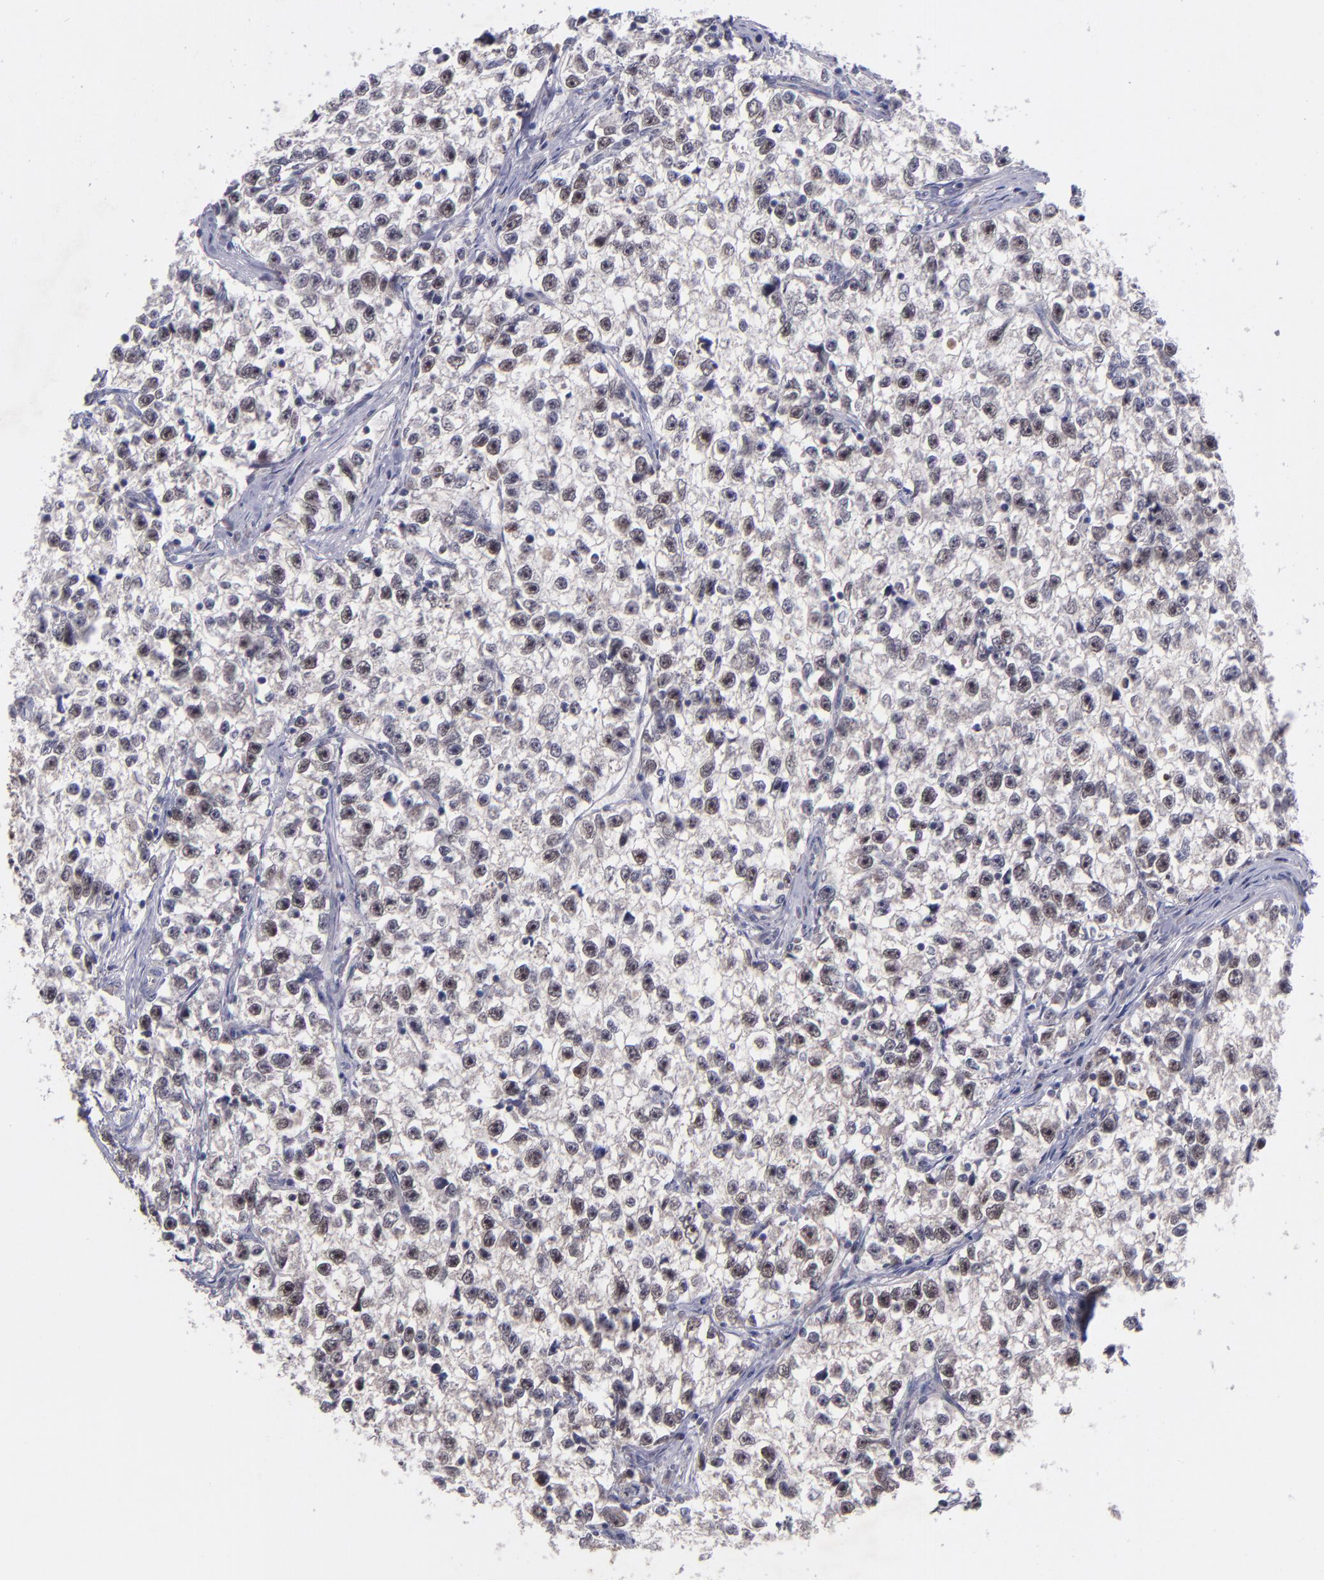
{"staining": {"intensity": "moderate", "quantity": "25%-75%", "location": "nuclear"}, "tissue": "testis cancer", "cell_type": "Tumor cells", "image_type": "cancer", "snomed": [{"axis": "morphology", "description": "Seminoma, NOS"}, {"axis": "morphology", "description": "Carcinoma, Embryonal, NOS"}, {"axis": "topography", "description": "Testis"}], "caption": "A micrograph of human testis embryonal carcinoma stained for a protein demonstrates moderate nuclear brown staining in tumor cells. (Brightfield microscopy of DAB IHC at high magnification).", "gene": "CDC7", "patient": {"sex": "male", "age": 30}}